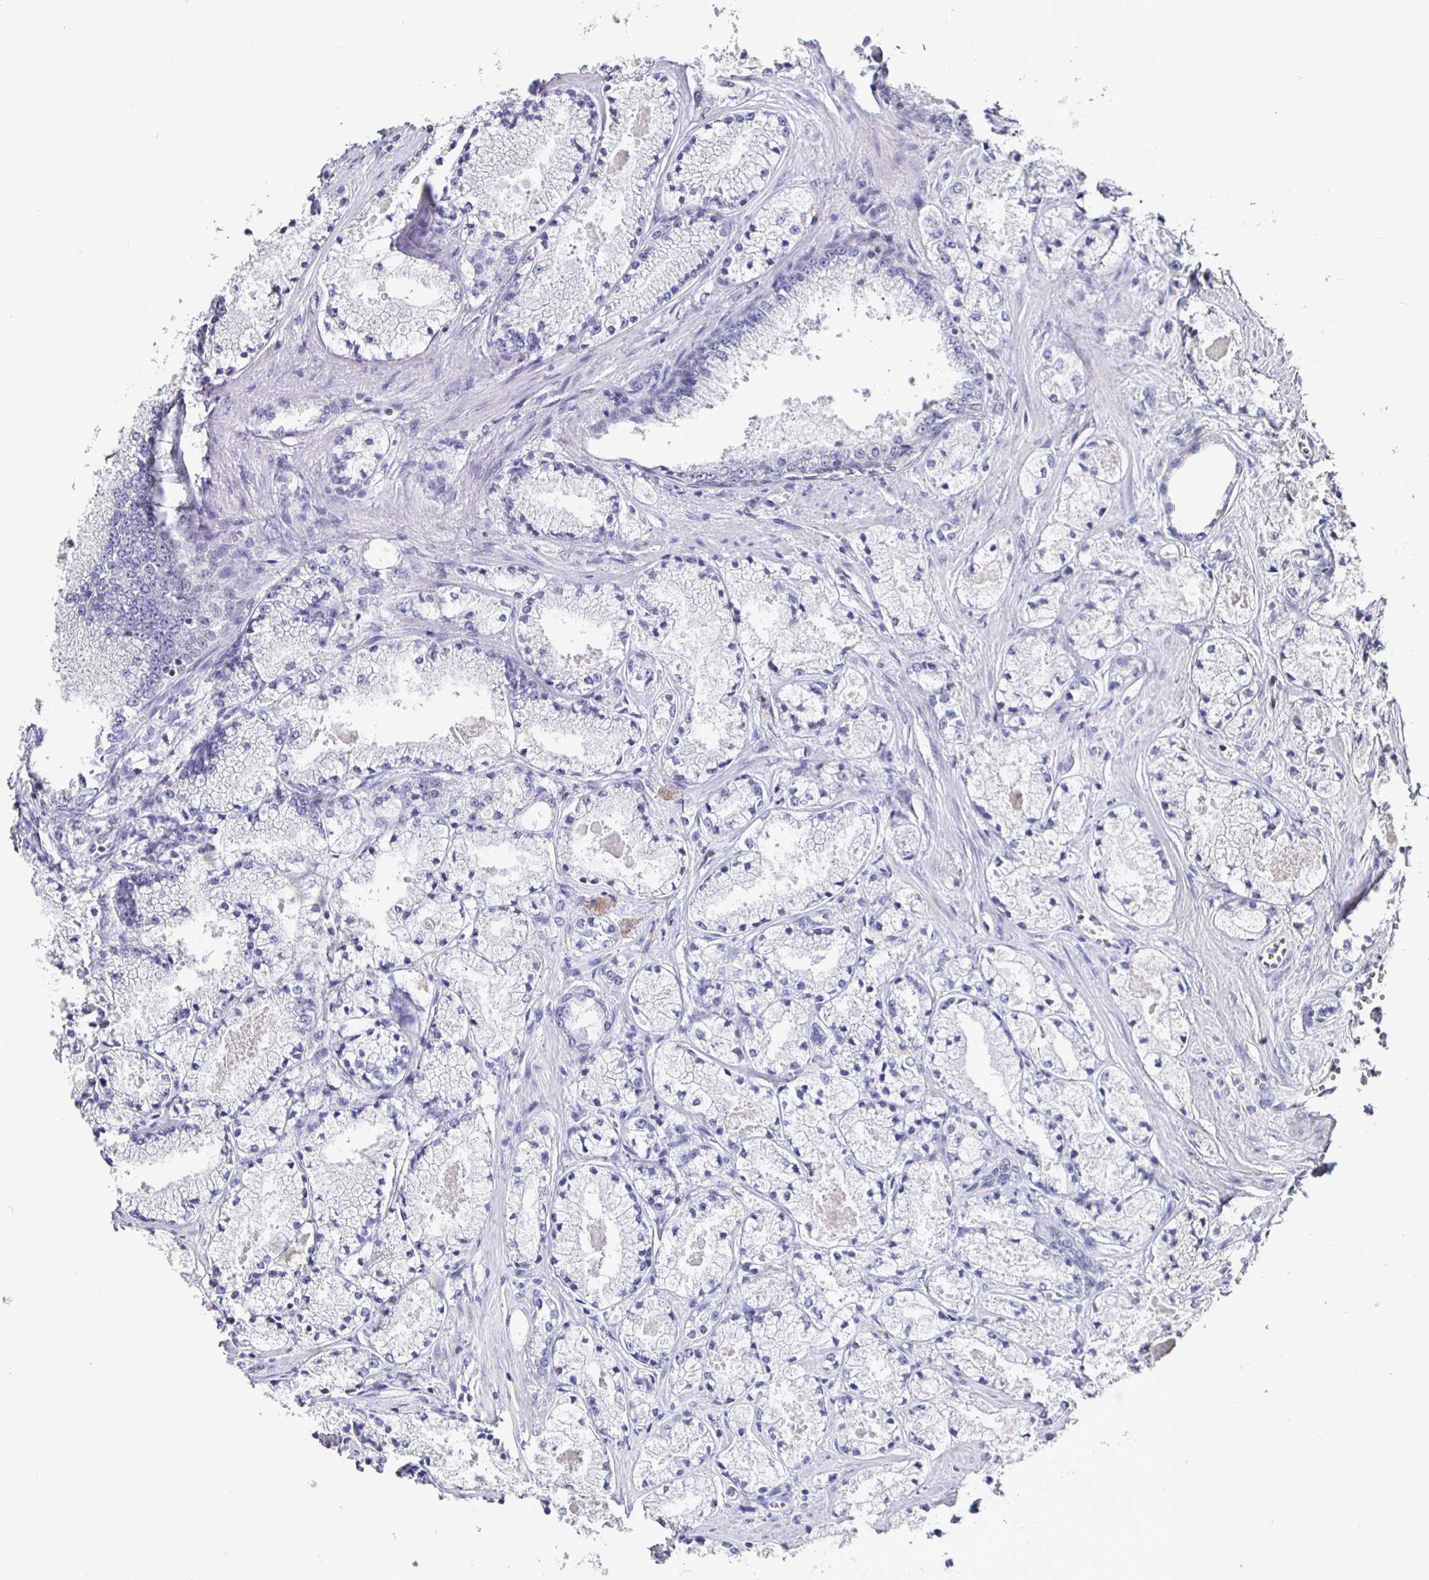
{"staining": {"intensity": "negative", "quantity": "none", "location": "none"}, "tissue": "prostate cancer", "cell_type": "Tumor cells", "image_type": "cancer", "snomed": [{"axis": "morphology", "description": "Adenocarcinoma, High grade"}, {"axis": "topography", "description": "Prostate"}], "caption": "Immunohistochemical staining of adenocarcinoma (high-grade) (prostate) demonstrates no significant positivity in tumor cells.", "gene": "RUNX2", "patient": {"sex": "male", "age": 63}}